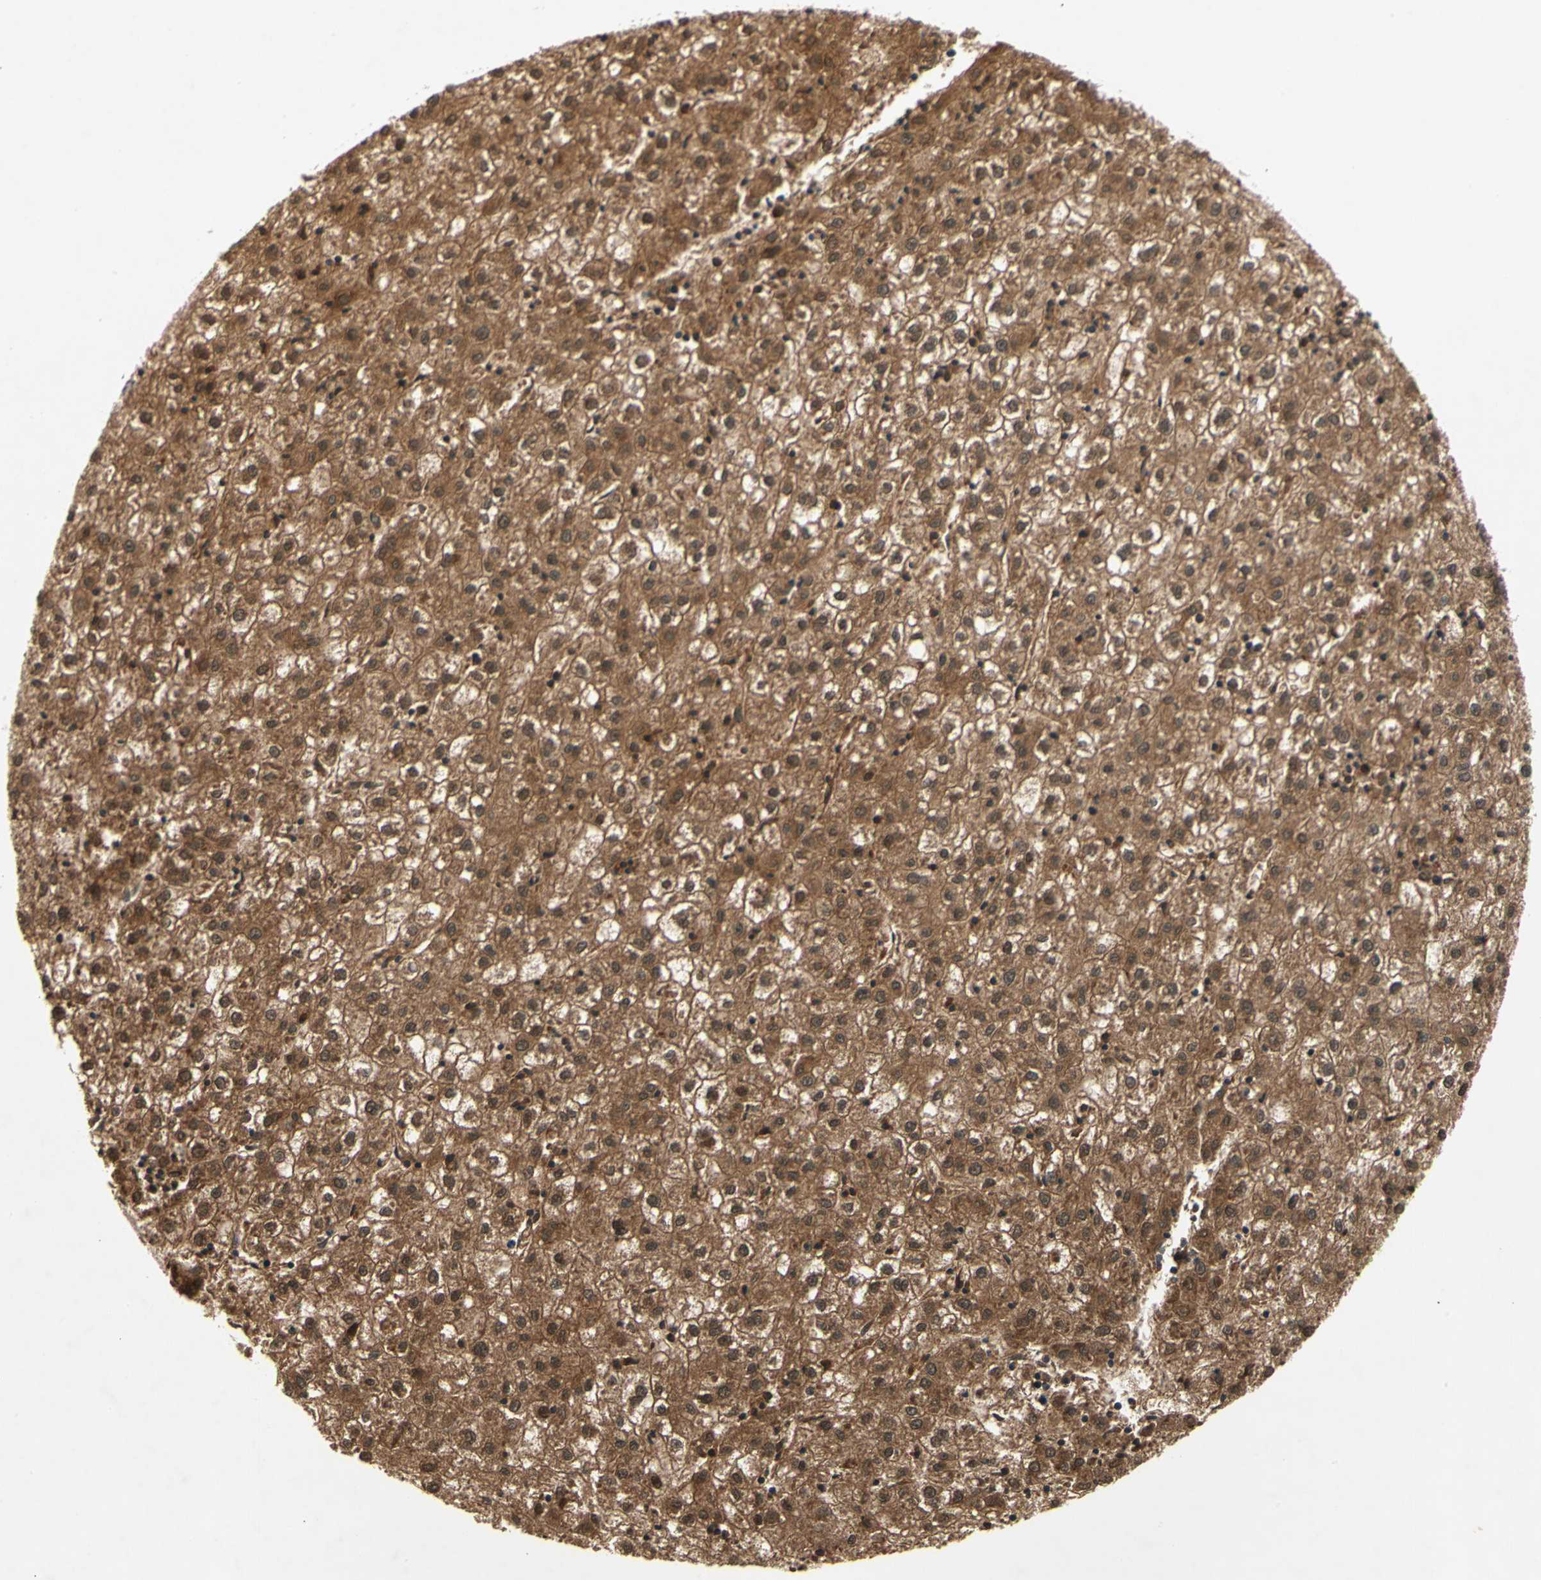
{"staining": {"intensity": "moderate", "quantity": ">75%", "location": "cytoplasmic/membranous"}, "tissue": "liver cancer", "cell_type": "Tumor cells", "image_type": "cancer", "snomed": [{"axis": "morphology", "description": "Carcinoma, Hepatocellular, NOS"}, {"axis": "topography", "description": "Liver"}], "caption": "High-power microscopy captured an immunohistochemistry (IHC) micrograph of hepatocellular carcinoma (liver), revealing moderate cytoplasmic/membranous expression in about >75% of tumor cells.", "gene": "GSR", "patient": {"sex": "male", "age": 72}}